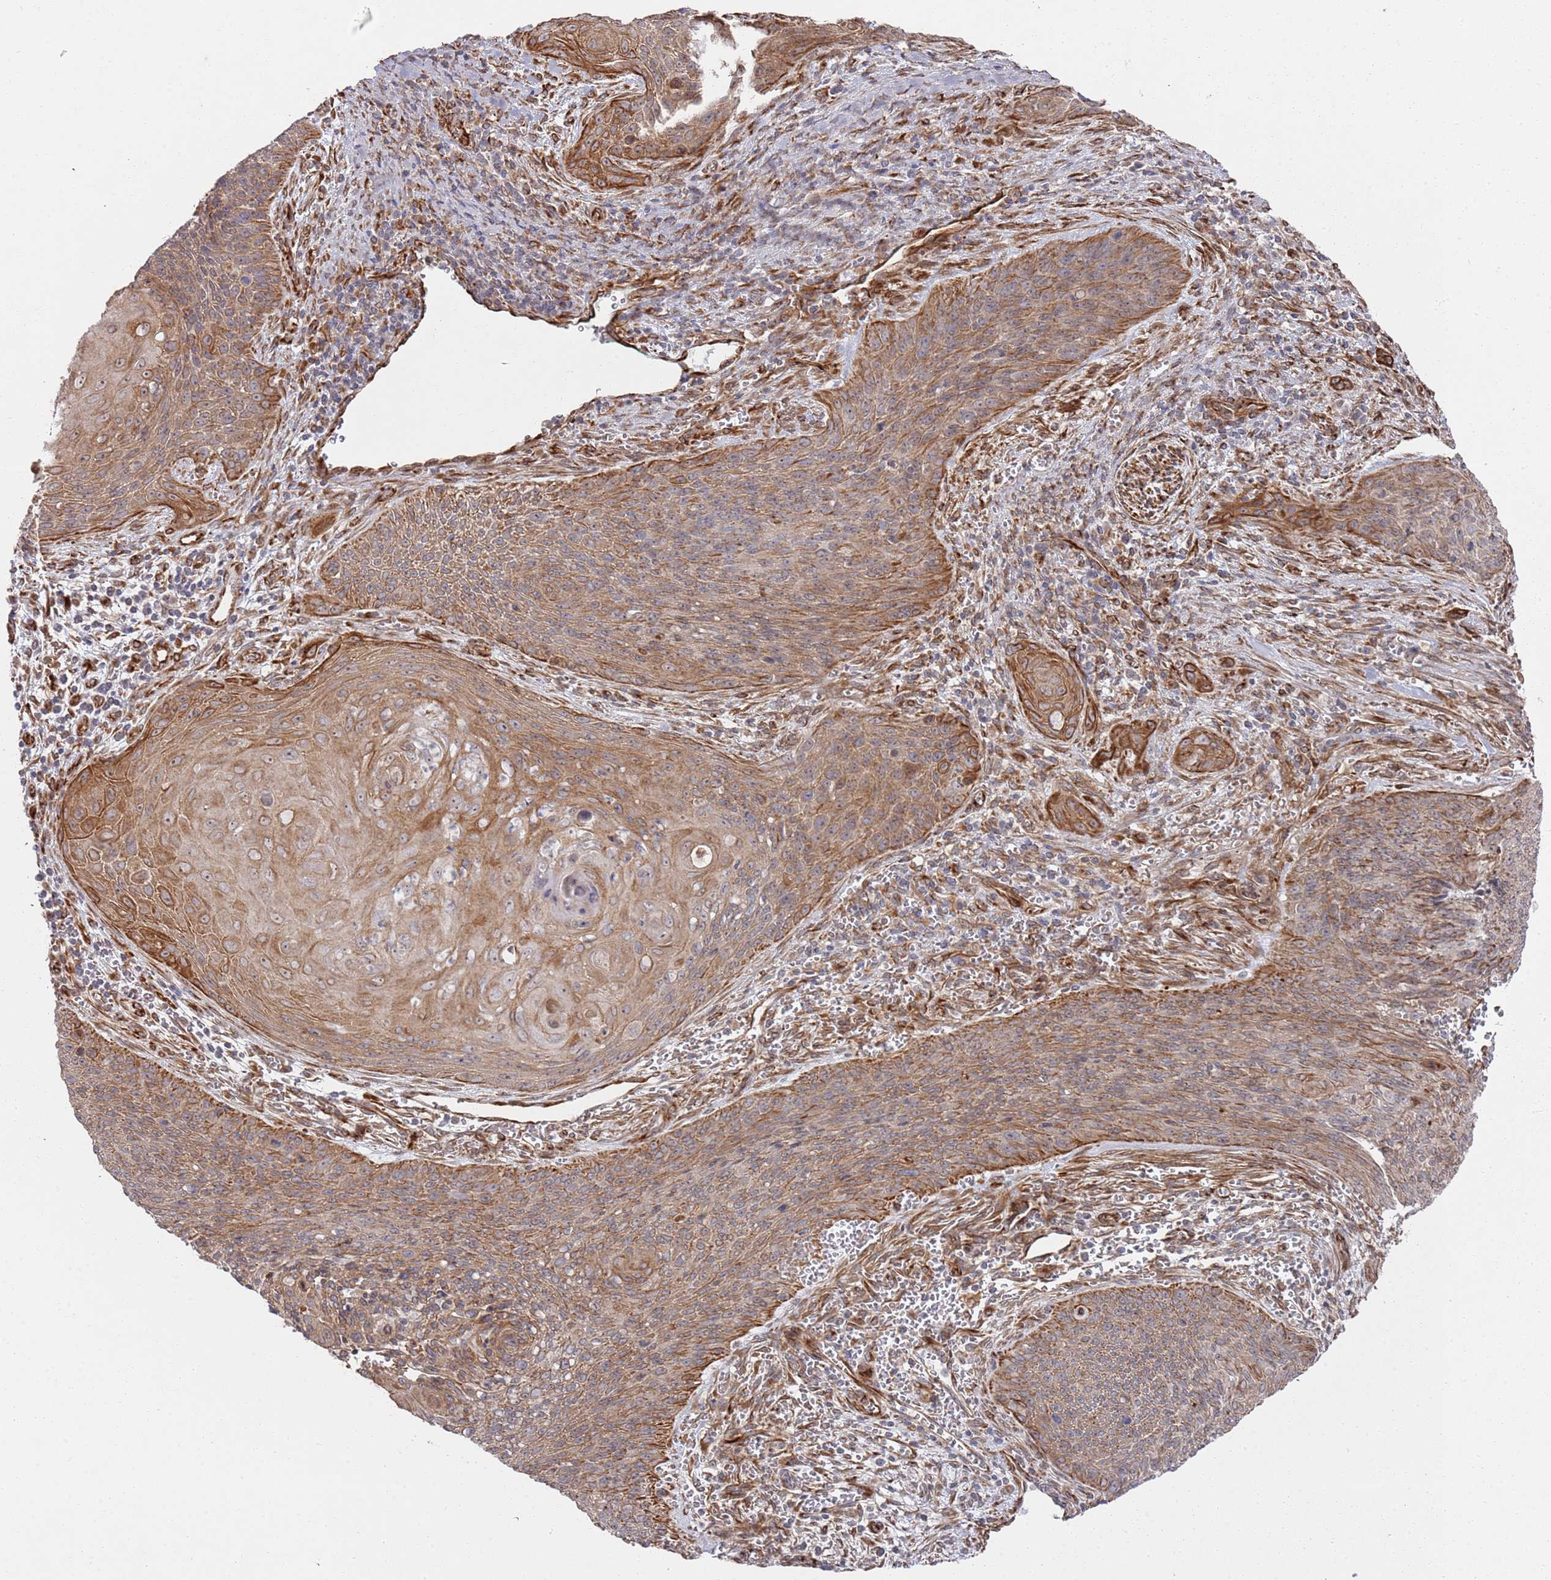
{"staining": {"intensity": "moderate", "quantity": ">75%", "location": "cytoplasmic/membranous"}, "tissue": "cervical cancer", "cell_type": "Tumor cells", "image_type": "cancer", "snomed": [{"axis": "morphology", "description": "Squamous cell carcinoma, NOS"}, {"axis": "topography", "description": "Cervix"}], "caption": "DAB immunohistochemical staining of human cervical cancer reveals moderate cytoplasmic/membranous protein expression in approximately >75% of tumor cells. The protein of interest is shown in brown color, while the nuclei are stained blue.", "gene": "PHF21A", "patient": {"sex": "female", "age": 55}}